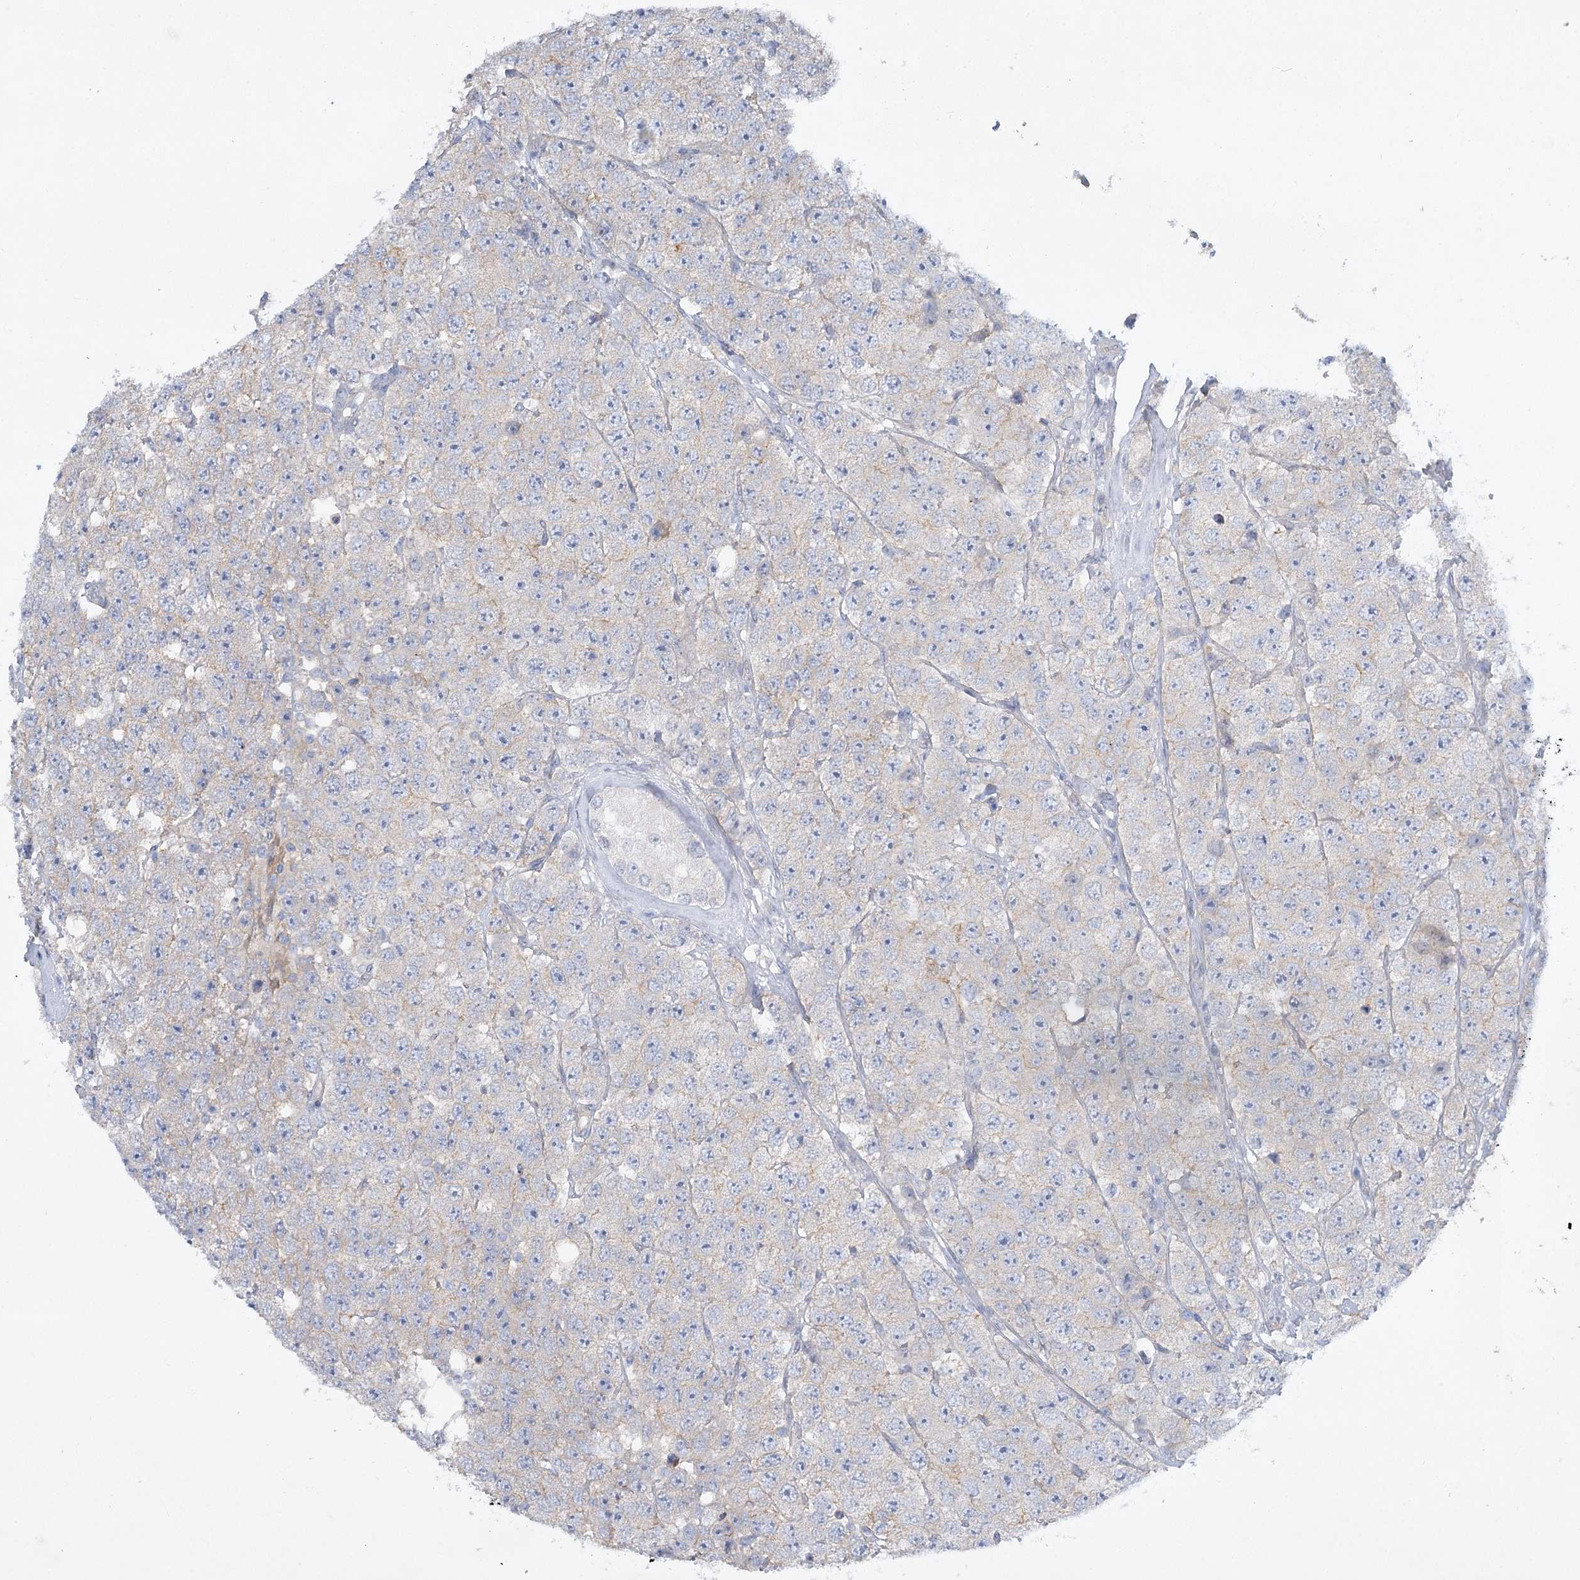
{"staining": {"intensity": "negative", "quantity": "none", "location": "none"}, "tissue": "testis cancer", "cell_type": "Tumor cells", "image_type": "cancer", "snomed": [{"axis": "morphology", "description": "Seminoma, NOS"}, {"axis": "topography", "description": "Testis"}], "caption": "Tumor cells are negative for brown protein staining in testis cancer. (DAB immunohistochemistry with hematoxylin counter stain).", "gene": "AAMDC", "patient": {"sex": "male", "age": 28}}